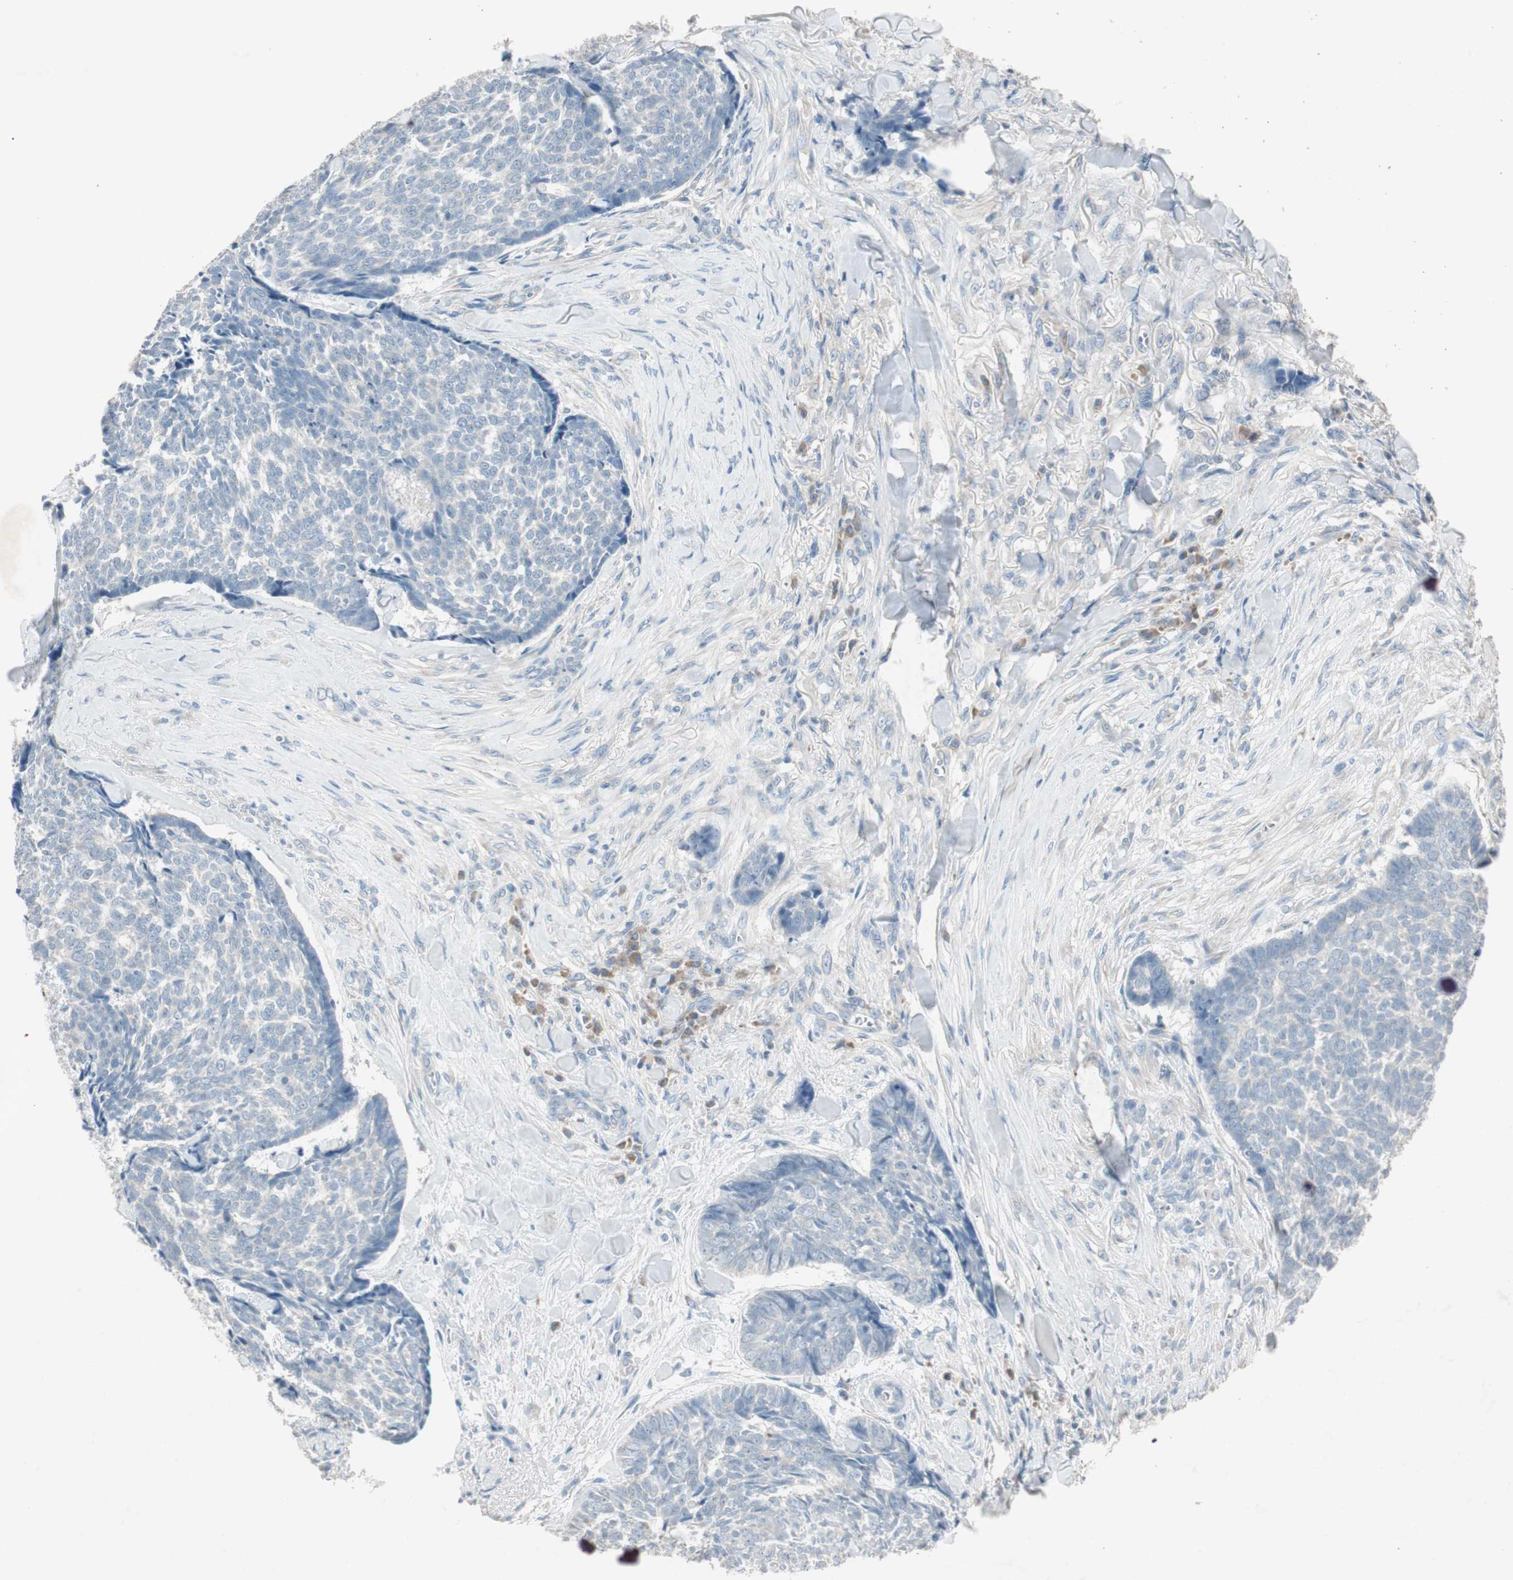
{"staining": {"intensity": "negative", "quantity": "none", "location": "none"}, "tissue": "skin cancer", "cell_type": "Tumor cells", "image_type": "cancer", "snomed": [{"axis": "morphology", "description": "Basal cell carcinoma"}, {"axis": "topography", "description": "Skin"}], "caption": "Image shows no significant protein staining in tumor cells of skin cancer. (DAB (3,3'-diaminobenzidine) immunohistochemistry (IHC) with hematoxylin counter stain).", "gene": "KHK", "patient": {"sex": "male", "age": 84}}